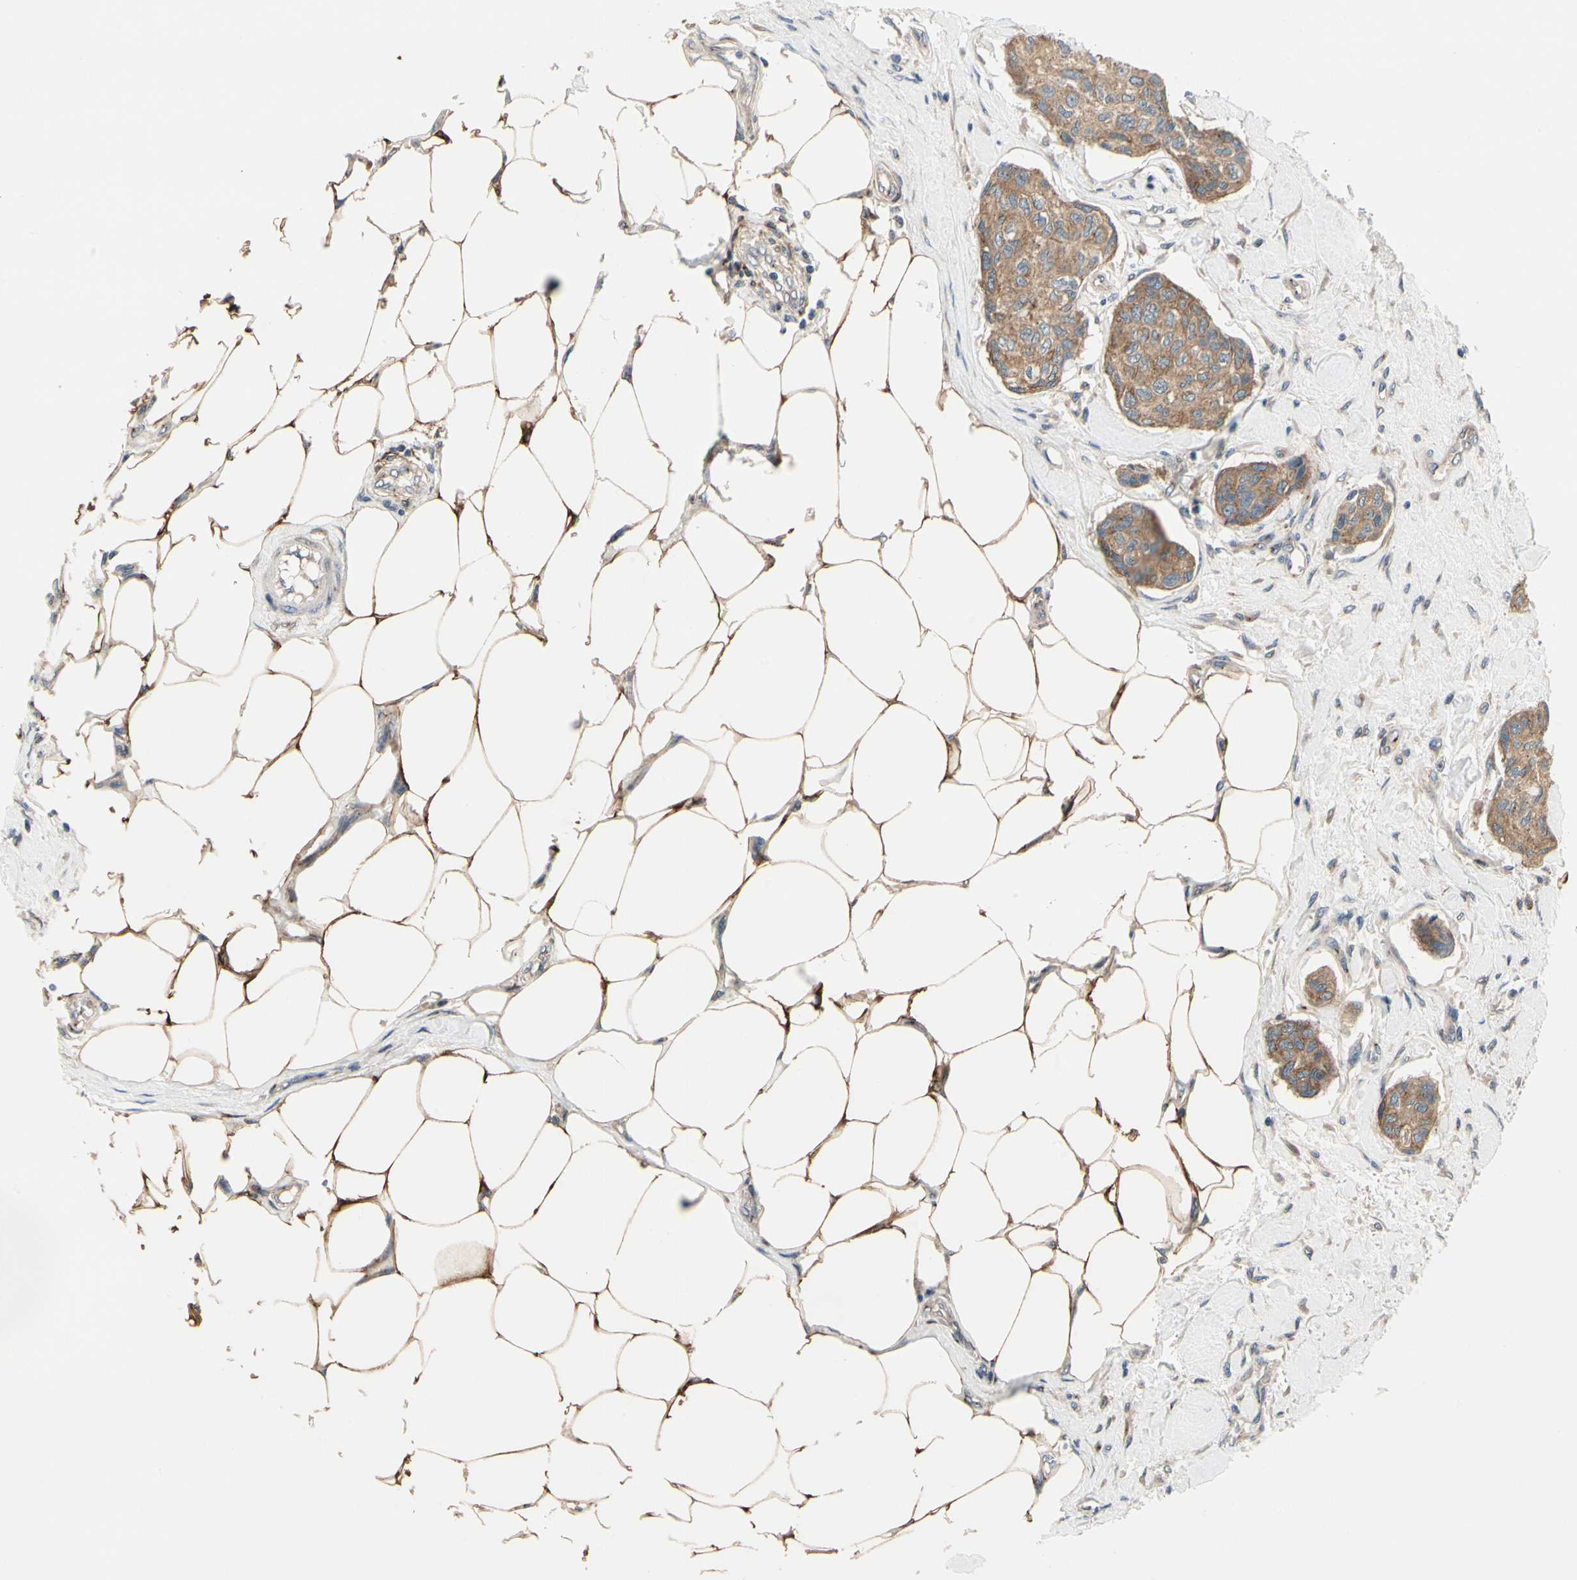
{"staining": {"intensity": "moderate", "quantity": ">75%", "location": "cytoplasmic/membranous"}, "tissue": "breast cancer", "cell_type": "Tumor cells", "image_type": "cancer", "snomed": [{"axis": "morphology", "description": "Duct carcinoma"}, {"axis": "topography", "description": "Breast"}], "caption": "The immunohistochemical stain labels moderate cytoplasmic/membranous staining in tumor cells of breast cancer tissue.", "gene": "PRKAR2B", "patient": {"sex": "female", "age": 80}}